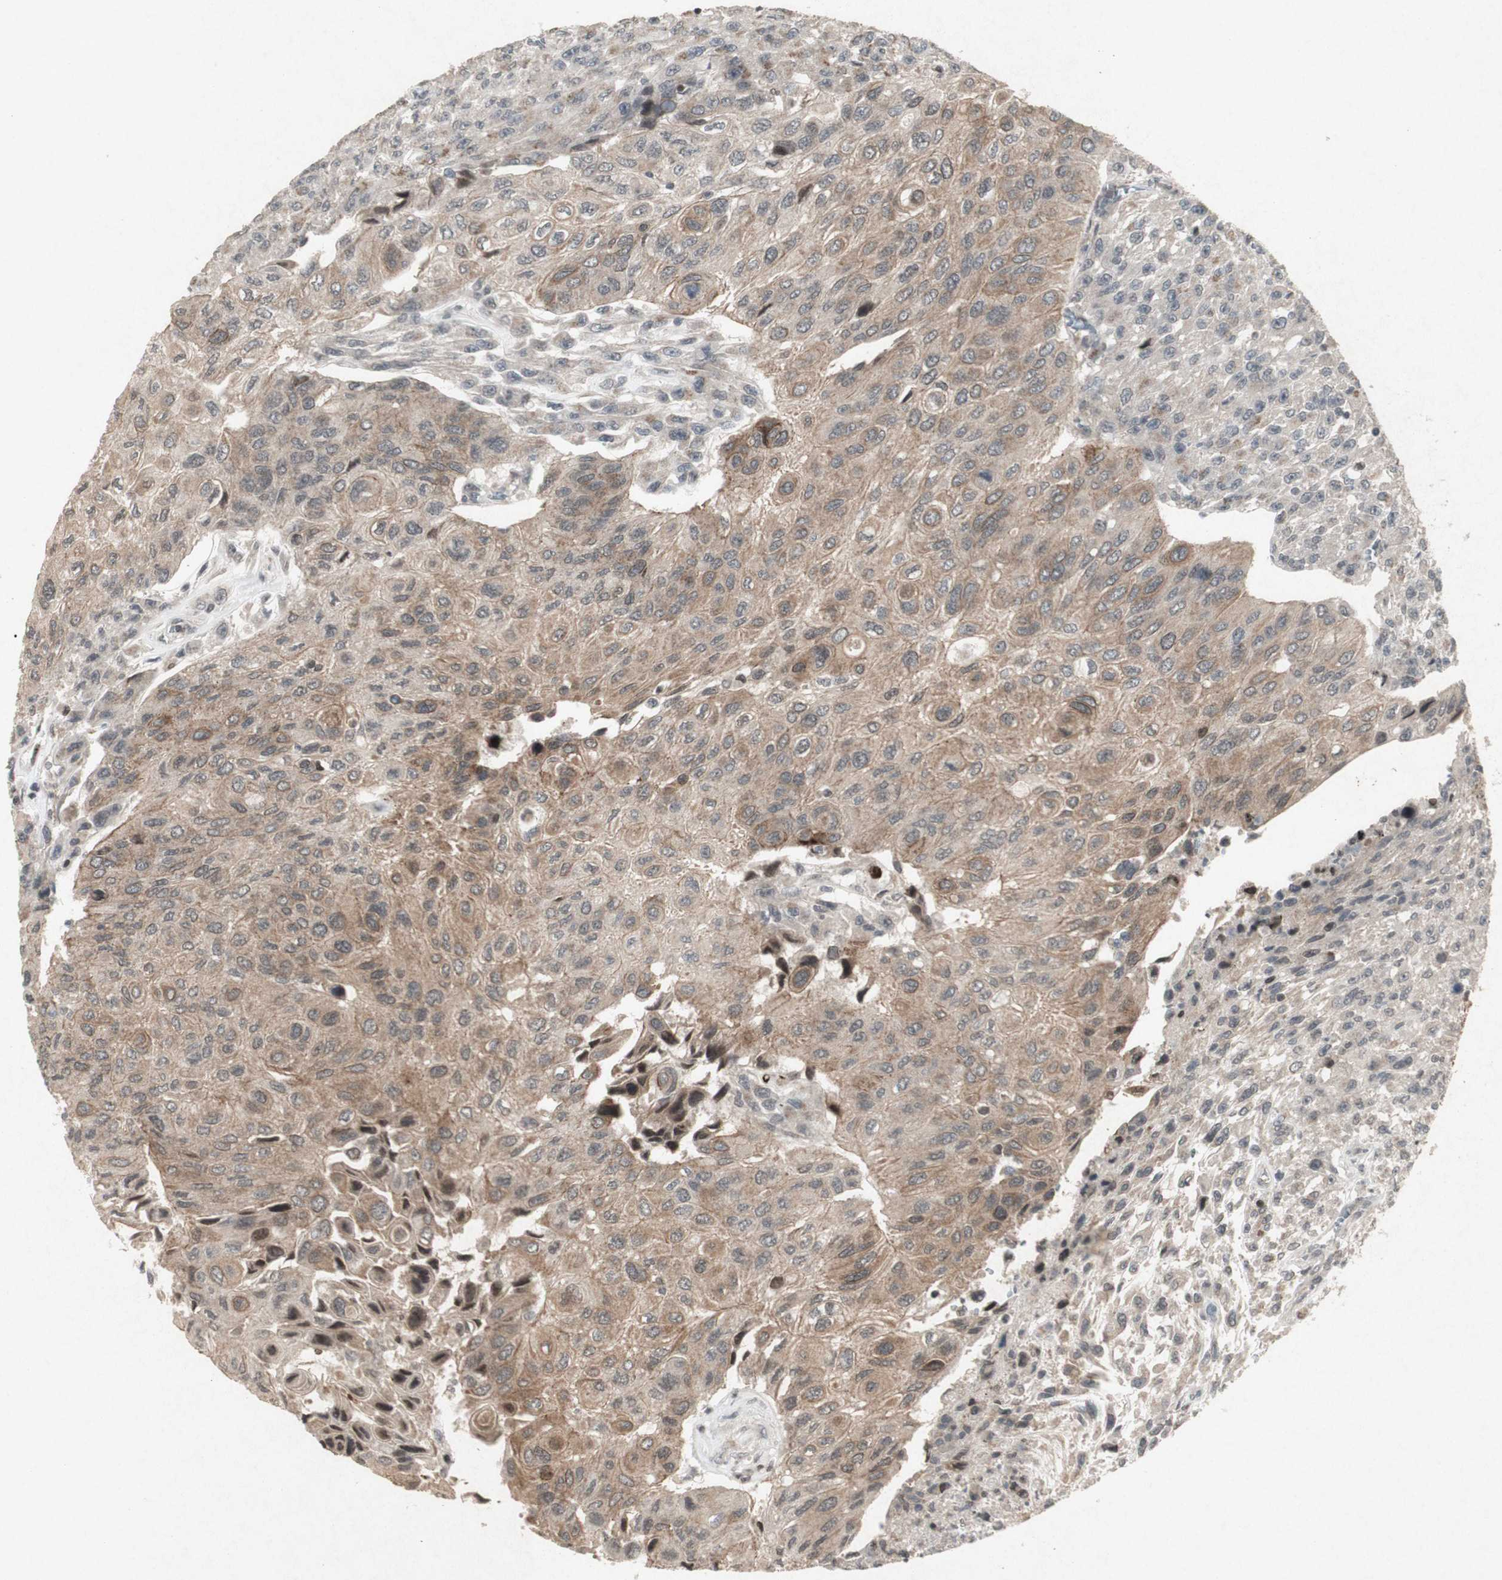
{"staining": {"intensity": "moderate", "quantity": "25%-75%", "location": "cytoplasmic/membranous"}, "tissue": "urothelial cancer", "cell_type": "Tumor cells", "image_type": "cancer", "snomed": [{"axis": "morphology", "description": "Urothelial carcinoma, High grade"}, {"axis": "topography", "description": "Urinary bladder"}], "caption": "High-grade urothelial carcinoma tissue reveals moderate cytoplasmic/membranous expression in approximately 25%-75% of tumor cells (IHC, brightfield microscopy, high magnification).", "gene": "PLXNA1", "patient": {"sex": "male", "age": 66}}